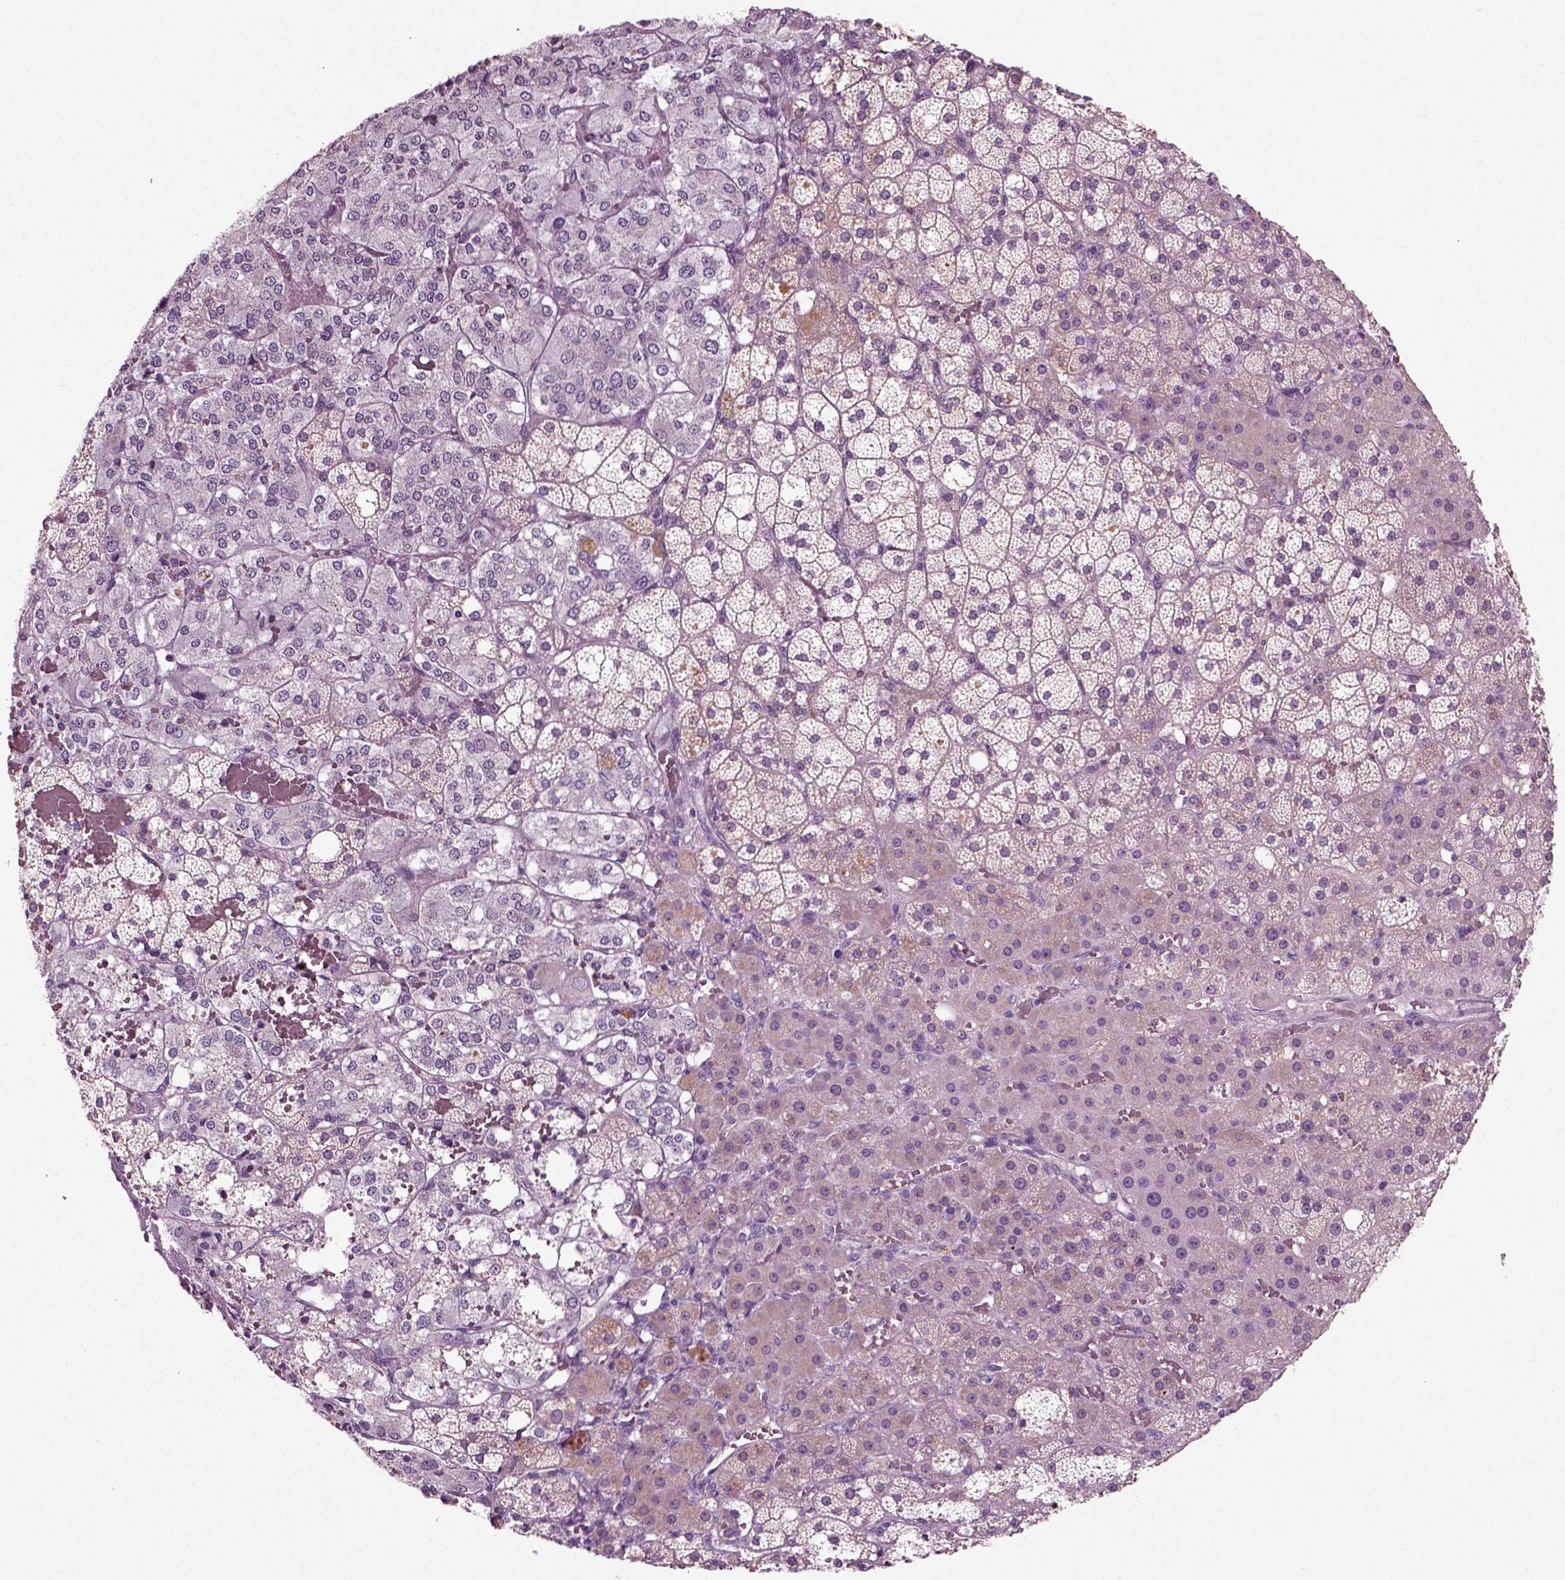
{"staining": {"intensity": "weak", "quantity": "<25%", "location": "cytoplasmic/membranous"}, "tissue": "adrenal gland", "cell_type": "Glandular cells", "image_type": "normal", "snomed": [{"axis": "morphology", "description": "Normal tissue, NOS"}, {"axis": "topography", "description": "Adrenal gland"}], "caption": "An IHC histopathology image of normal adrenal gland is shown. There is no staining in glandular cells of adrenal gland.", "gene": "RND2", "patient": {"sex": "male", "age": 53}}